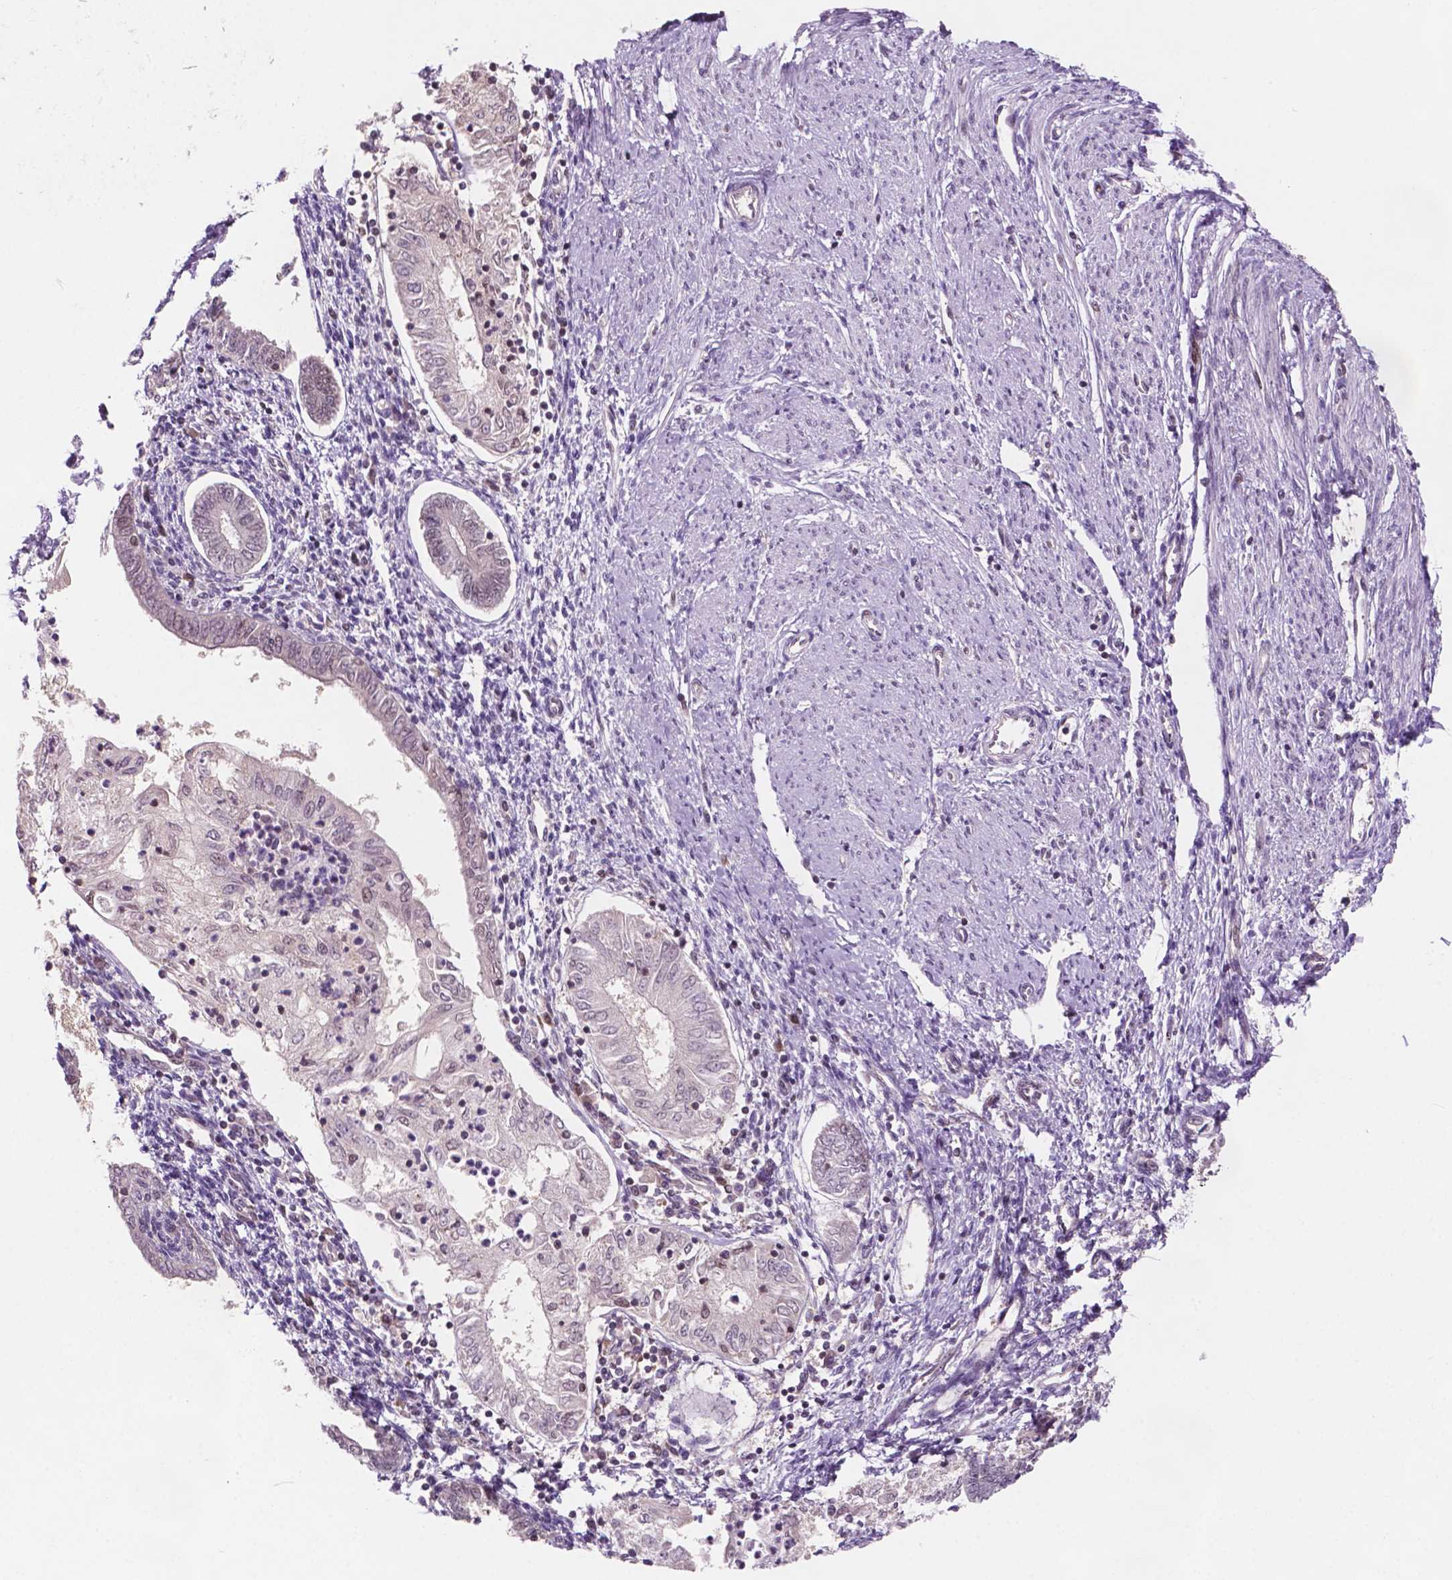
{"staining": {"intensity": "weak", "quantity": "<25%", "location": "nuclear"}, "tissue": "endometrial cancer", "cell_type": "Tumor cells", "image_type": "cancer", "snomed": [{"axis": "morphology", "description": "Adenocarcinoma, NOS"}, {"axis": "topography", "description": "Endometrium"}], "caption": "Photomicrograph shows no significant protein expression in tumor cells of endometrial cancer. The staining is performed using DAB (3,3'-diaminobenzidine) brown chromogen with nuclei counter-stained in using hematoxylin.", "gene": "PER2", "patient": {"sex": "female", "age": 68}}